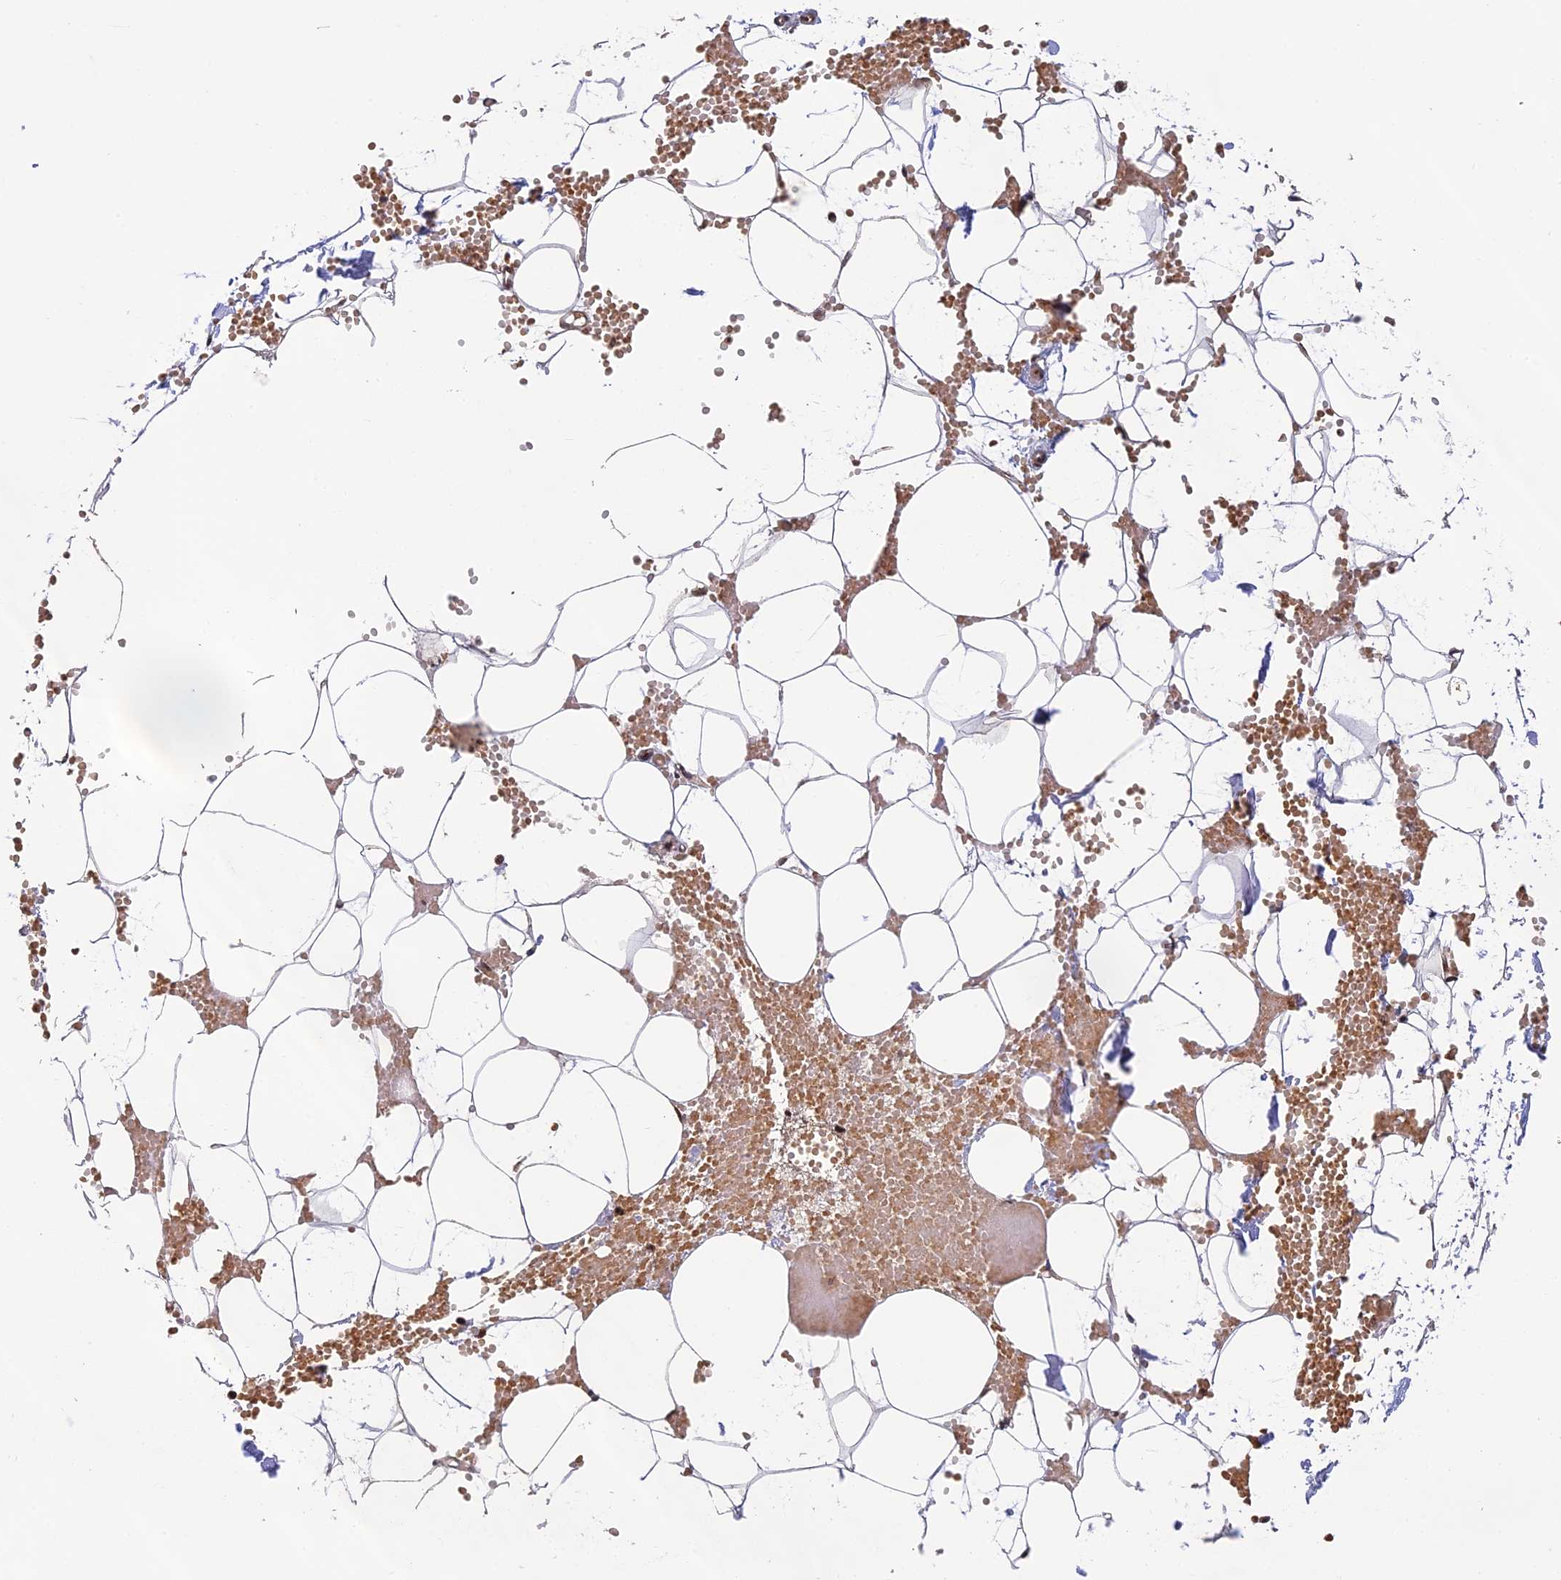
{"staining": {"intensity": "negative", "quantity": "none", "location": "none"}, "tissue": "adipose tissue", "cell_type": "Adipocytes", "image_type": "normal", "snomed": [{"axis": "morphology", "description": "Normal tissue, NOS"}, {"axis": "topography", "description": "Breast"}], "caption": "Immunohistochemistry image of unremarkable human adipose tissue stained for a protein (brown), which shows no expression in adipocytes. The staining was performed using DAB (3,3'-diaminobenzidine) to visualize the protein expression in brown, while the nuclei were stained in blue with hematoxylin (Magnification: 20x).", "gene": "OSBPL1A", "patient": {"sex": "female", "age": 23}}